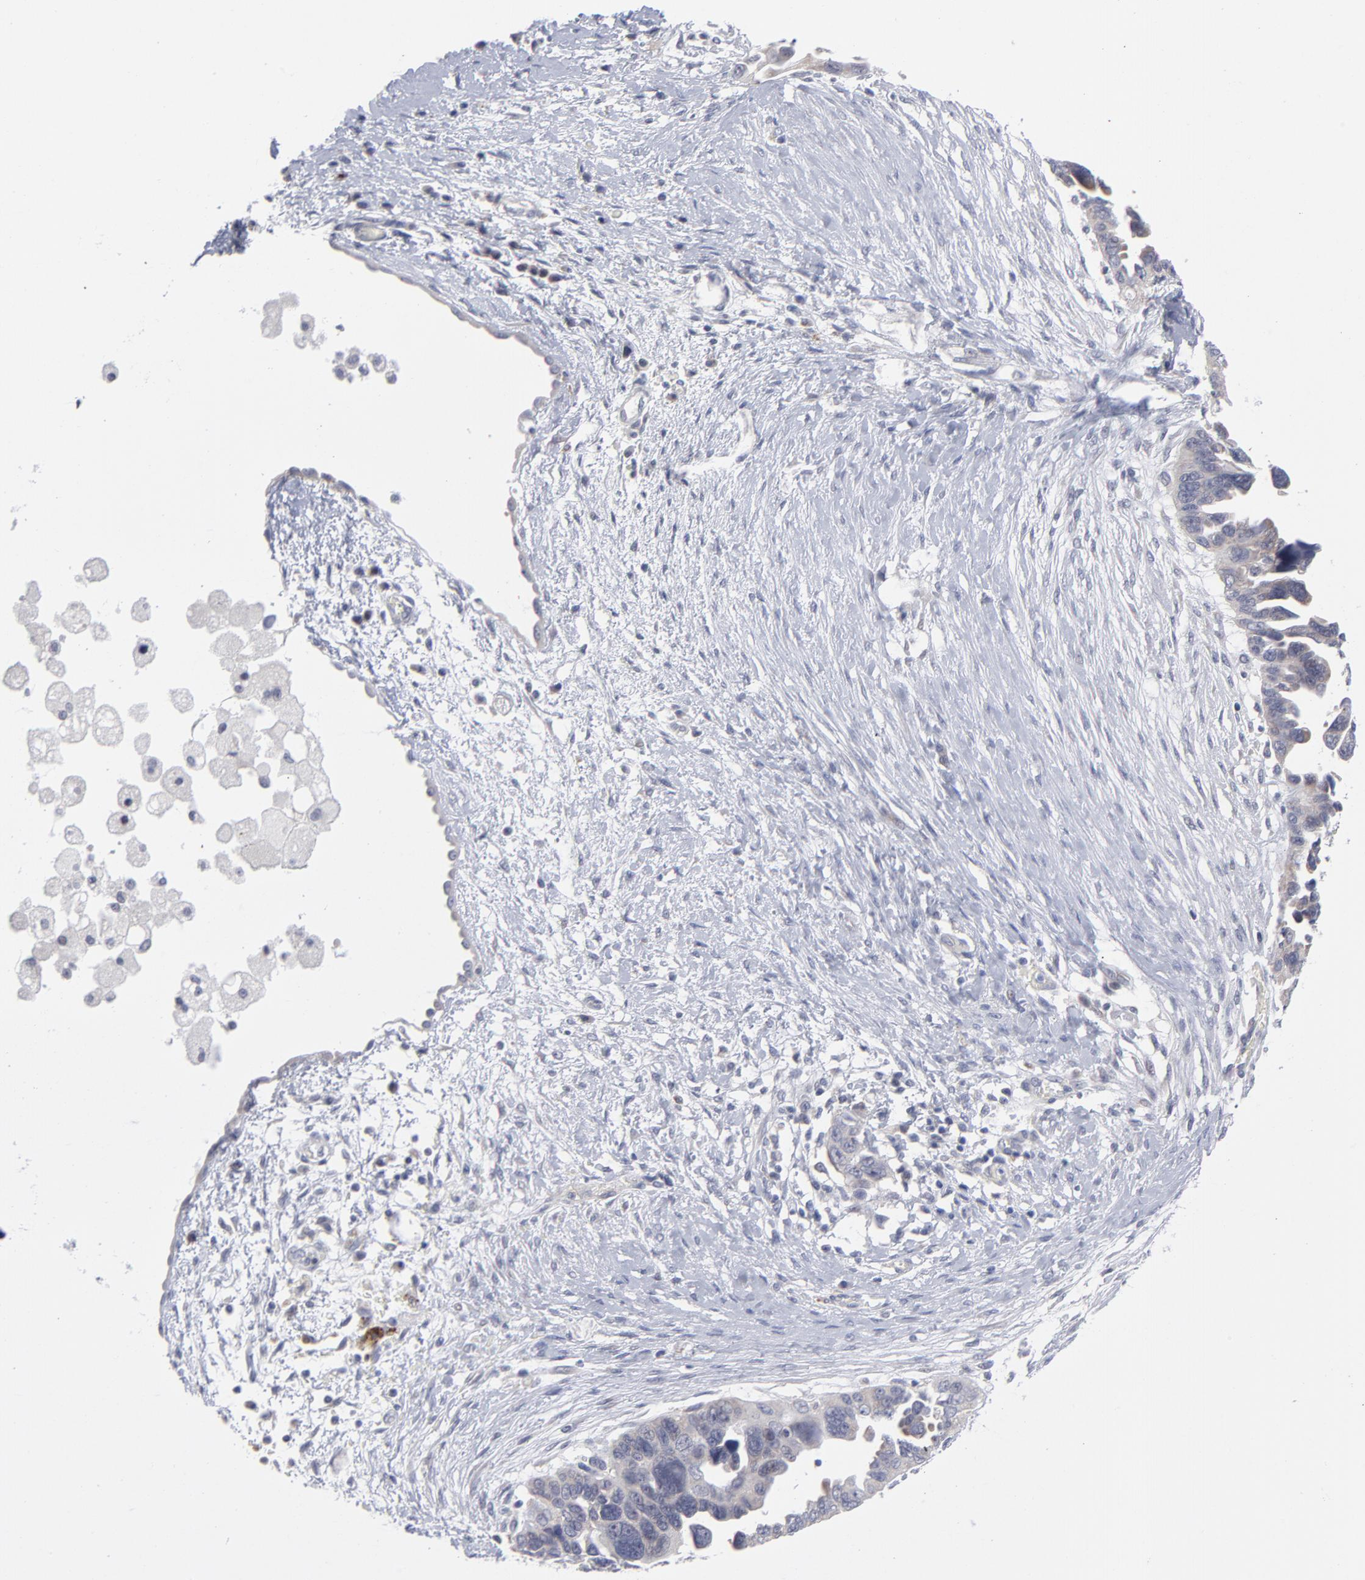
{"staining": {"intensity": "negative", "quantity": "none", "location": "none"}, "tissue": "ovarian cancer", "cell_type": "Tumor cells", "image_type": "cancer", "snomed": [{"axis": "morphology", "description": "Cystadenocarcinoma, serous, NOS"}, {"axis": "topography", "description": "Ovary"}], "caption": "High magnification brightfield microscopy of ovarian cancer (serous cystadenocarcinoma) stained with DAB (3,3'-diaminobenzidine) (brown) and counterstained with hematoxylin (blue): tumor cells show no significant expression.", "gene": "RPS24", "patient": {"sex": "female", "age": 63}}